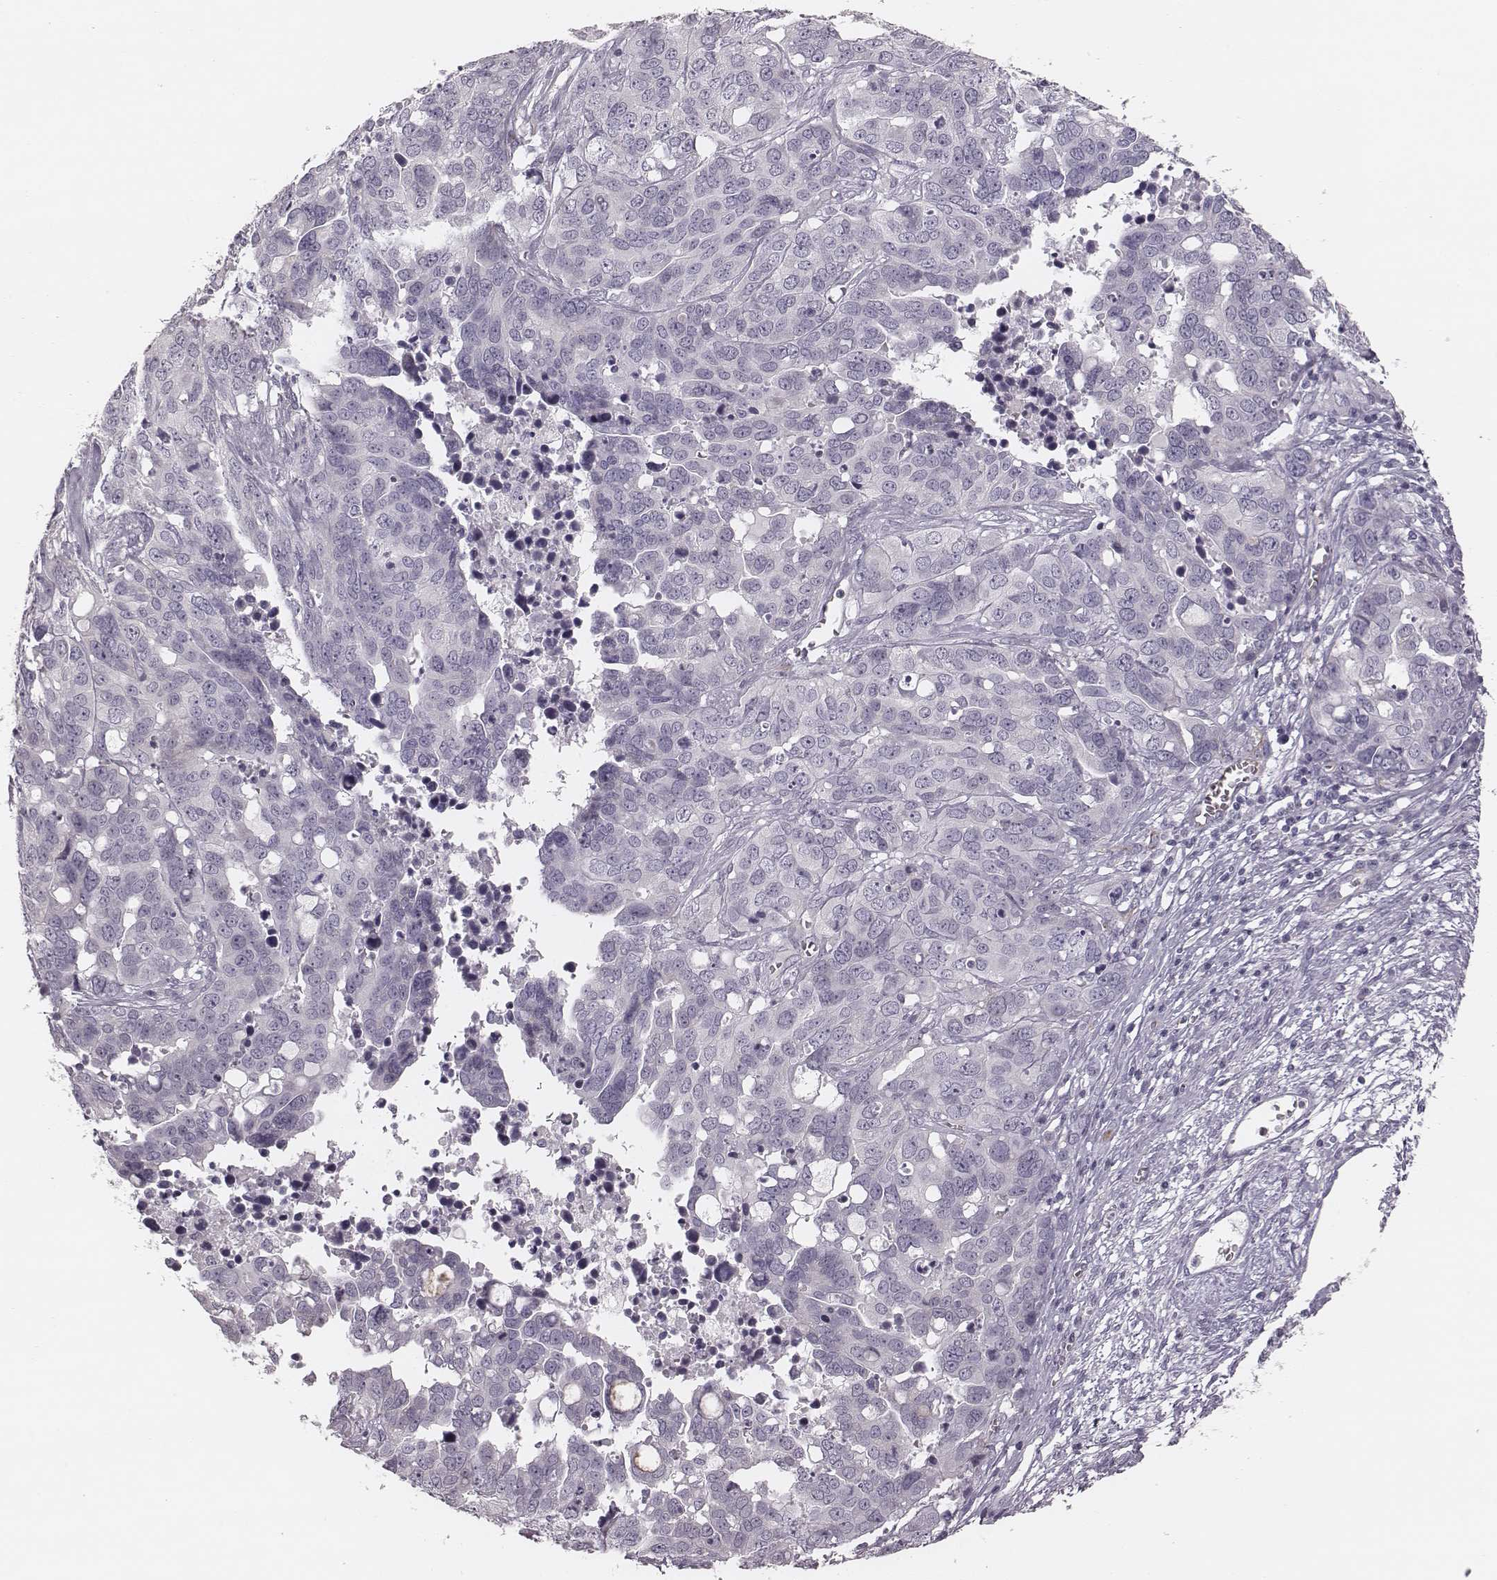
{"staining": {"intensity": "negative", "quantity": "none", "location": "none"}, "tissue": "ovarian cancer", "cell_type": "Tumor cells", "image_type": "cancer", "snomed": [{"axis": "morphology", "description": "Carcinoma, endometroid"}, {"axis": "topography", "description": "Ovary"}], "caption": "DAB immunohistochemical staining of human ovarian cancer (endometroid carcinoma) reveals no significant positivity in tumor cells.", "gene": "SPA17", "patient": {"sex": "female", "age": 78}}